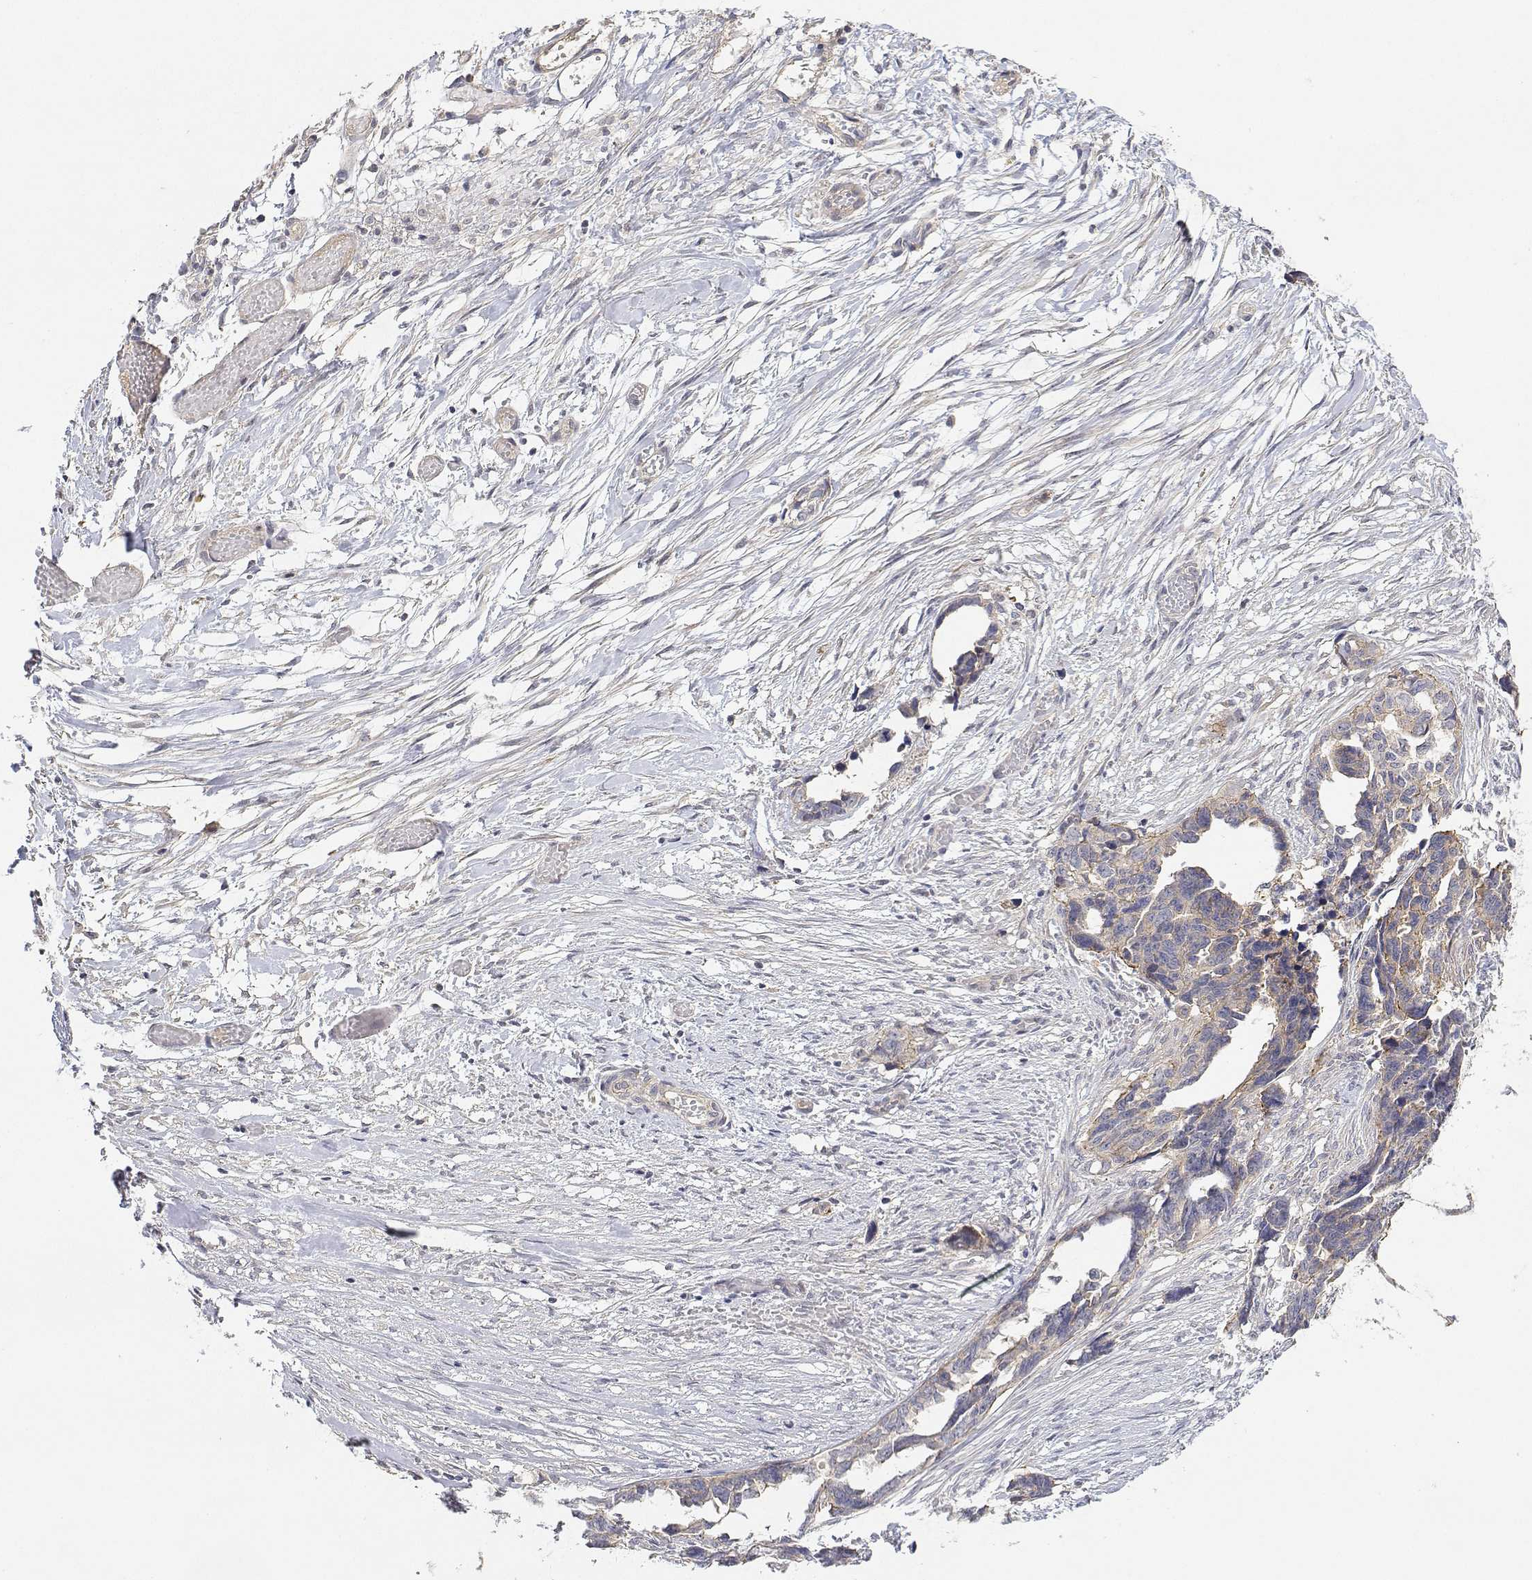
{"staining": {"intensity": "weak", "quantity": "25%-75%", "location": "cytoplasmic/membranous"}, "tissue": "ovarian cancer", "cell_type": "Tumor cells", "image_type": "cancer", "snomed": [{"axis": "morphology", "description": "Cystadenocarcinoma, serous, NOS"}, {"axis": "topography", "description": "Ovary"}], "caption": "Brown immunohistochemical staining in human serous cystadenocarcinoma (ovarian) reveals weak cytoplasmic/membranous expression in approximately 25%-75% of tumor cells.", "gene": "LONRF3", "patient": {"sex": "female", "age": 69}}